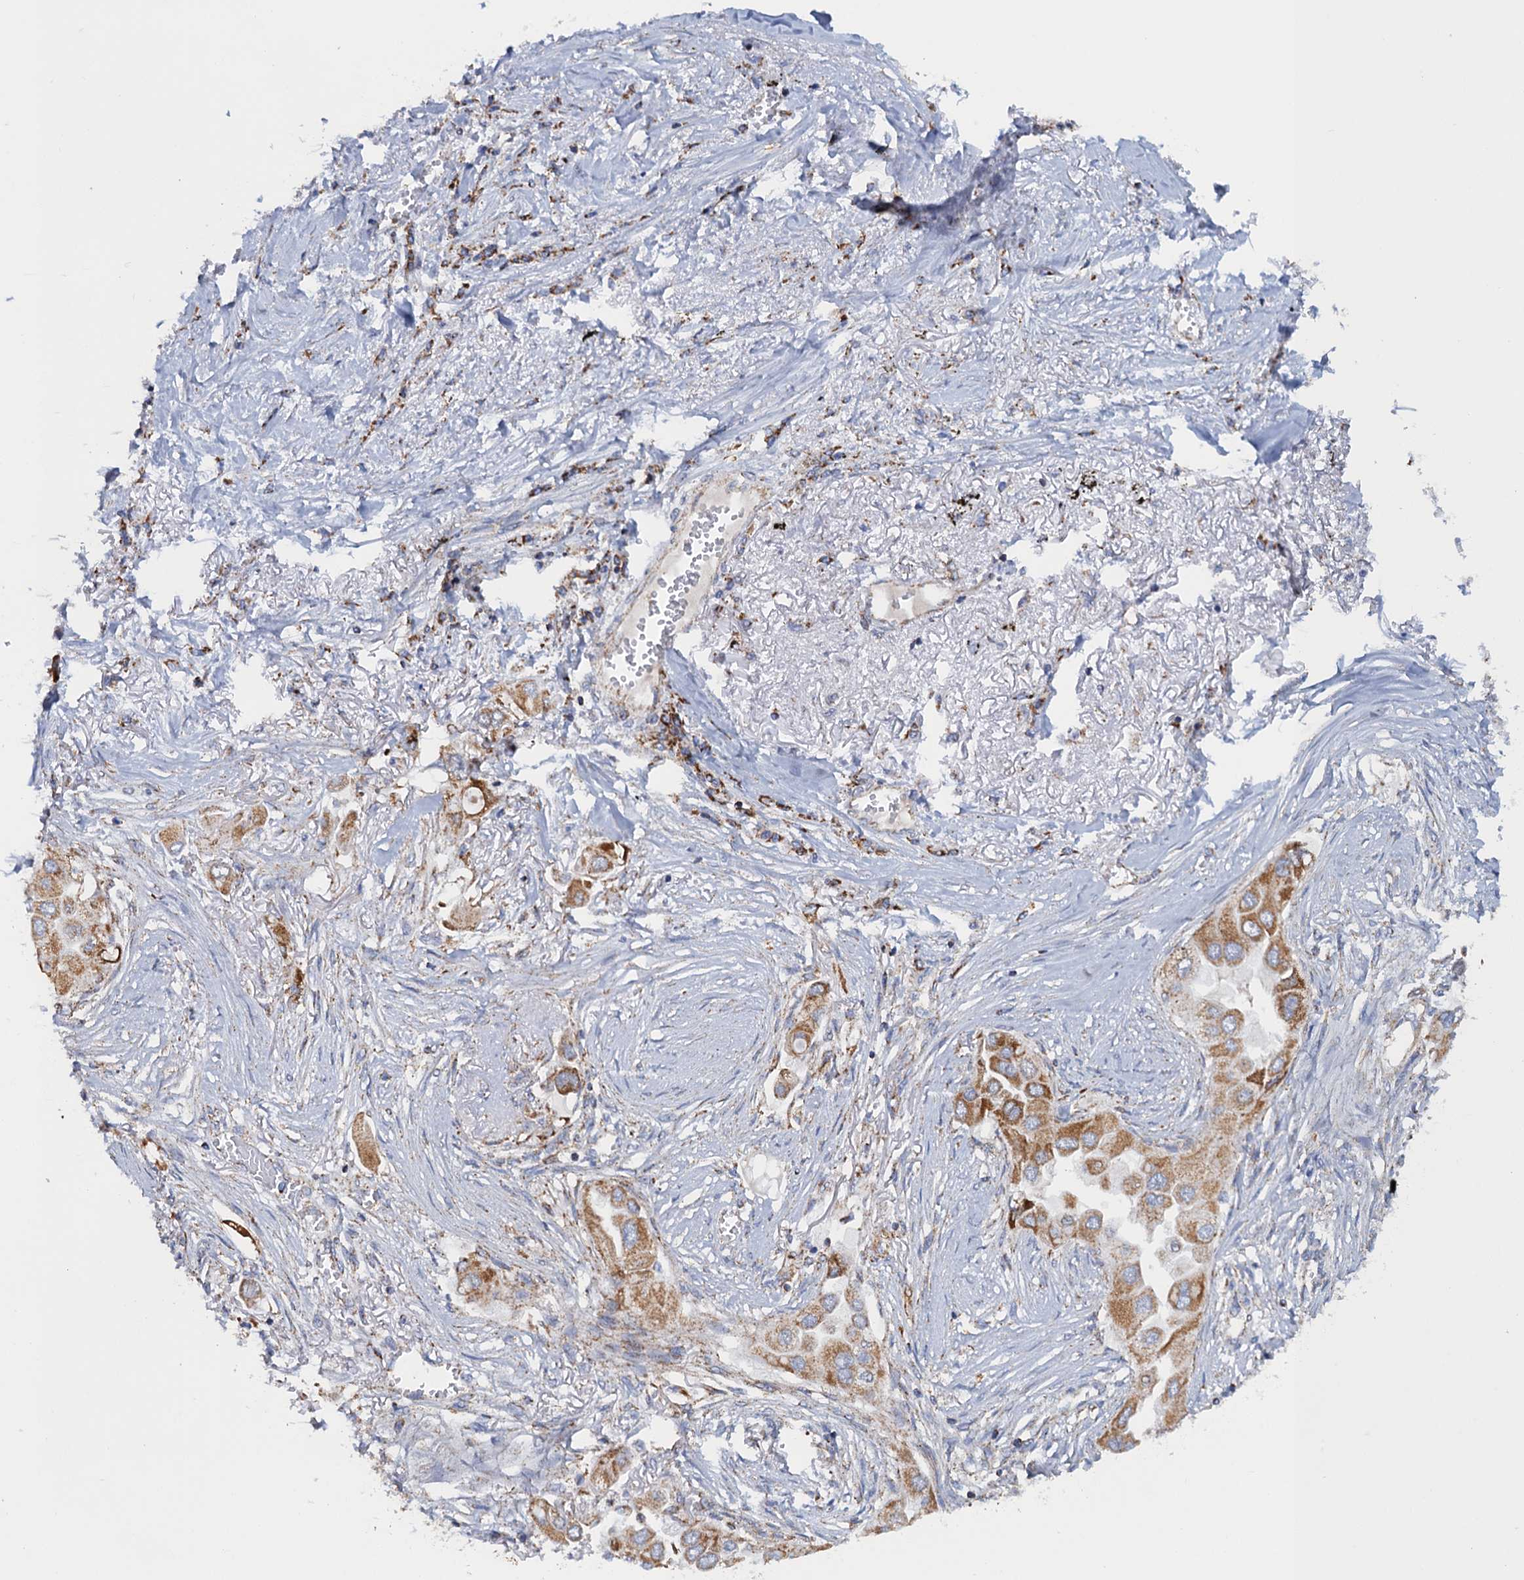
{"staining": {"intensity": "moderate", "quantity": ">75%", "location": "cytoplasmic/membranous"}, "tissue": "lung cancer", "cell_type": "Tumor cells", "image_type": "cancer", "snomed": [{"axis": "morphology", "description": "Adenocarcinoma, NOS"}, {"axis": "topography", "description": "Lung"}], "caption": "Immunohistochemistry histopathology image of neoplastic tissue: human lung cancer stained using IHC shows medium levels of moderate protein expression localized specifically in the cytoplasmic/membranous of tumor cells, appearing as a cytoplasmic/membranous brown color.", "gene": "GTPBP3", "patient": {"sex": "female", "age": 76}}